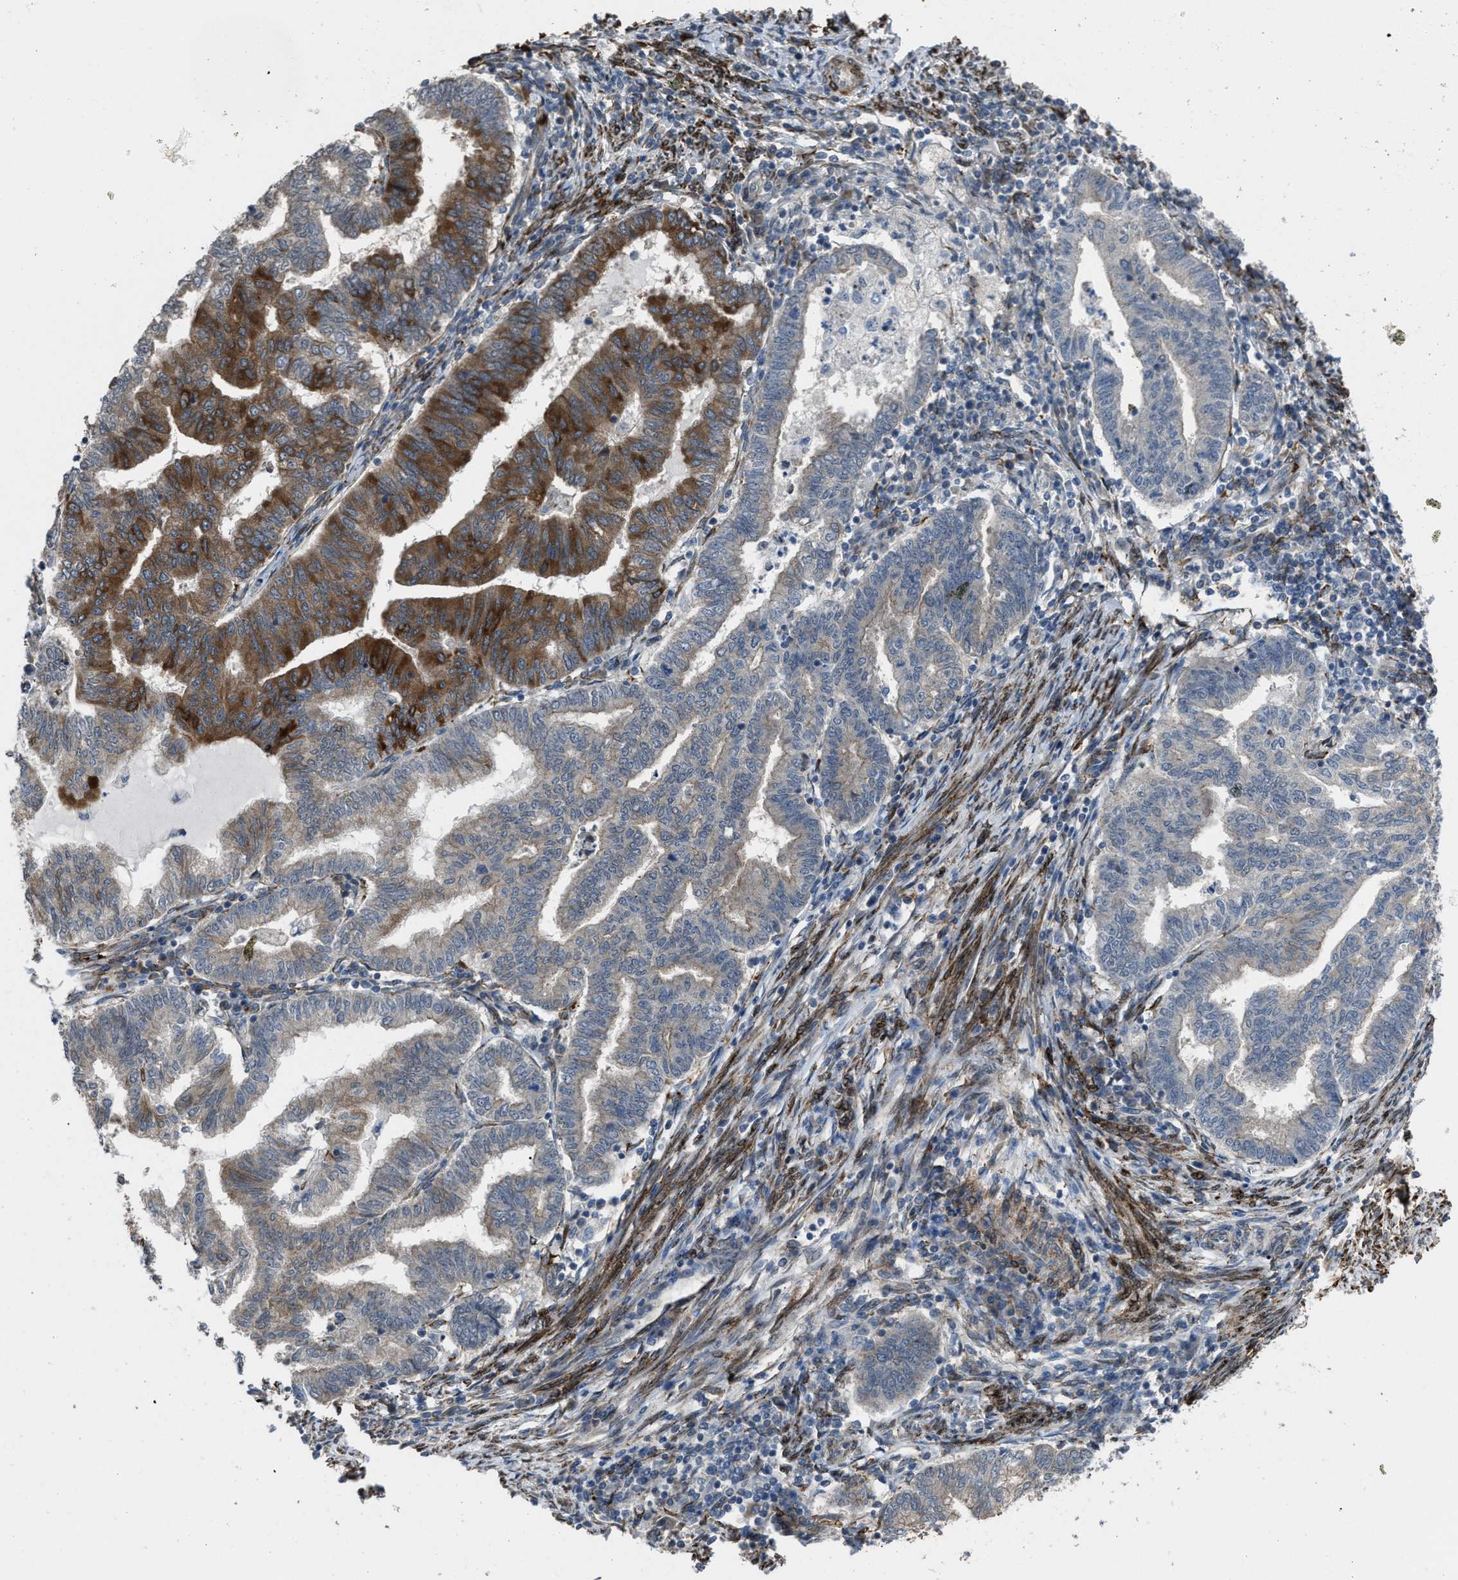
{"staining": {"intensity": "moderate", "quantity": "25%-75%", "location": "cytoplasmic/membranous"}, "tissue": "endometrial cancer", "cell_type": "Tumor cells", "image_type": "cancer", "snomed": [{"axis": "morphology", "description": "Polyp, NOS"}, {"axis": "morphology", "description": "Adenocarcinoma, NOS"}, {"axis": "morphology", "description": "Adenoma, NOS"}, {"axis": "topography", "description": "Endometrium"}], "caption": "Endometrial adenoma stained with a brown dye displays moderate cytoplasmic/membranous positive staining in about 25%-75% of tumor cells.", "gene": "SELENOM", "patient": {"sex": "female", "age": 79}}